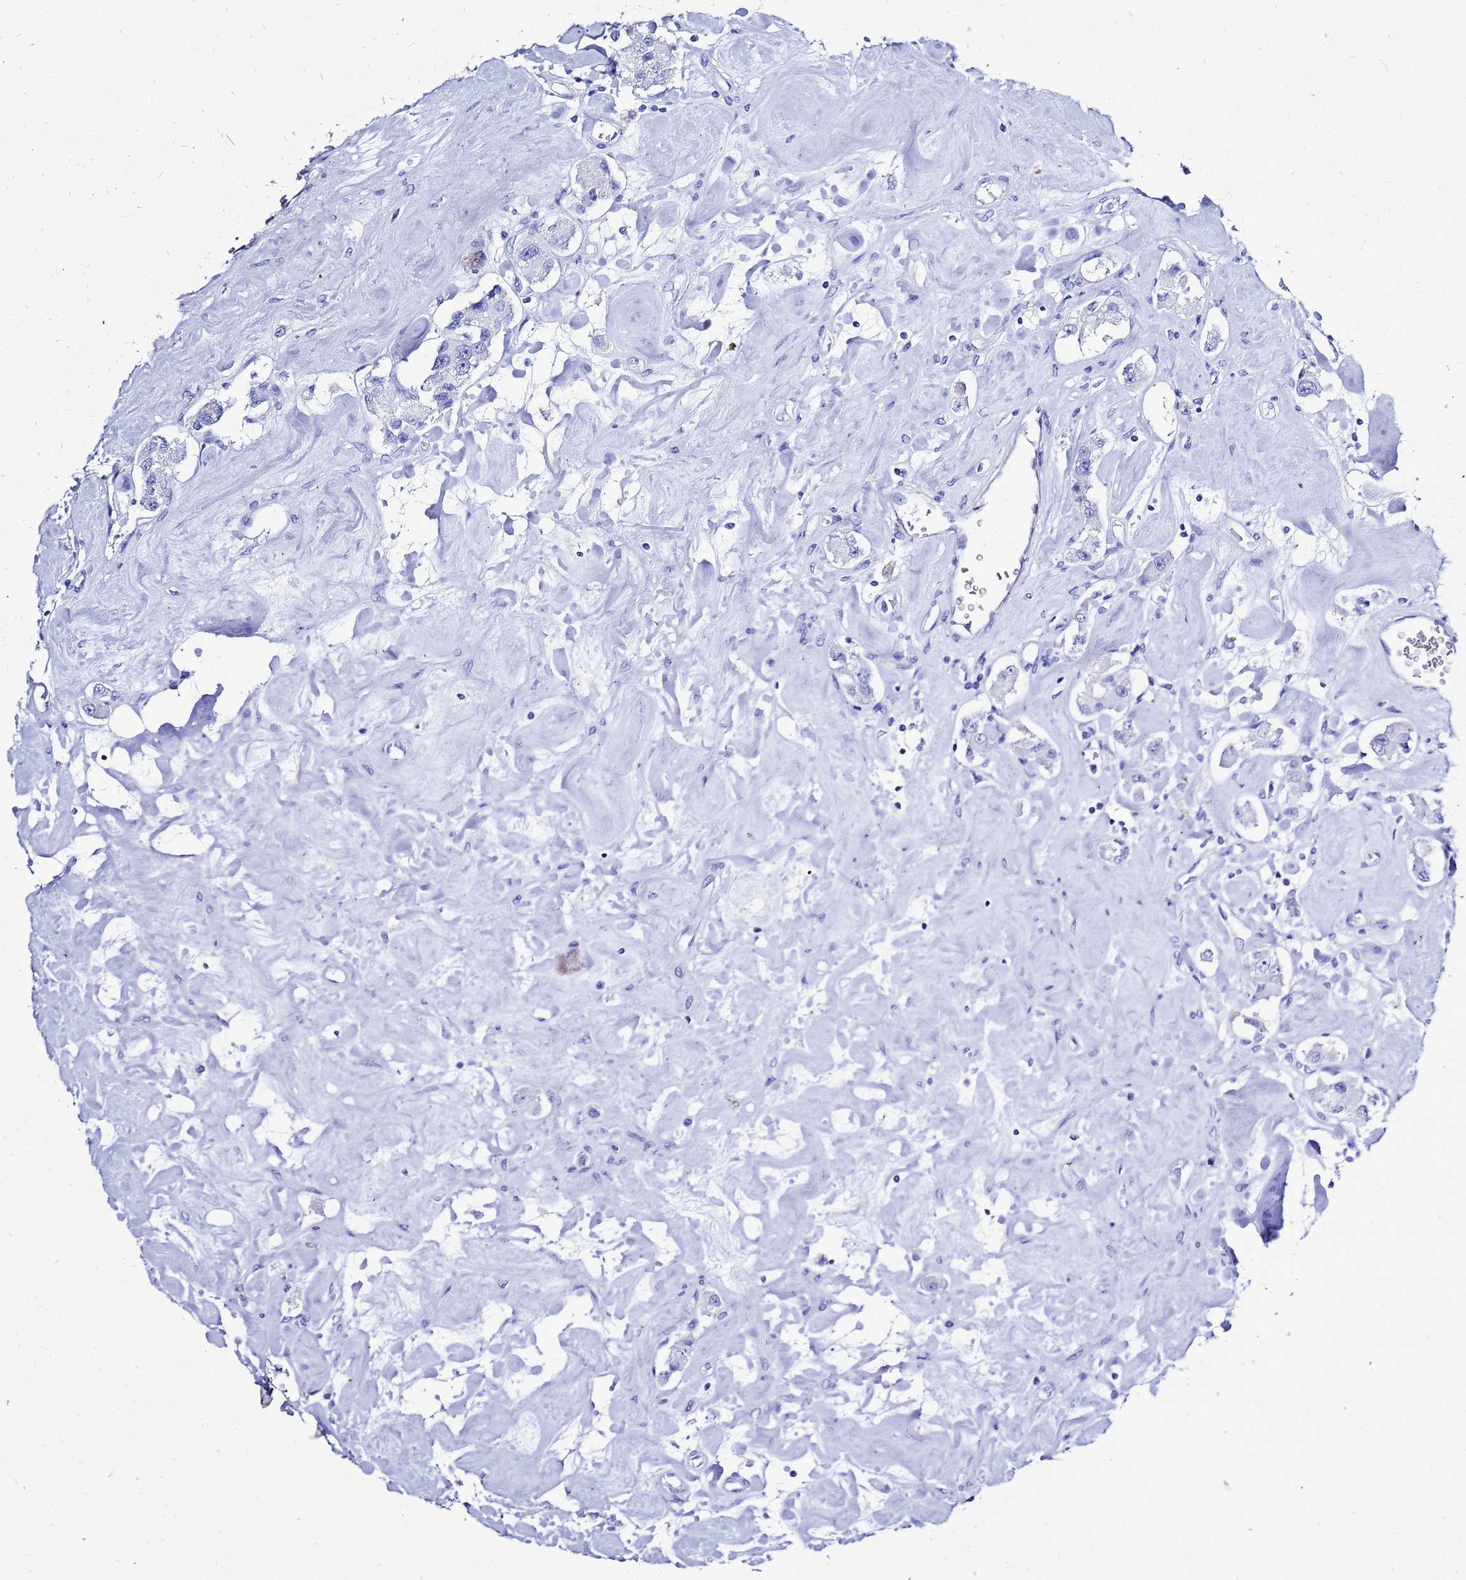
{"staining": {"intensity": "negative", "quantity": "none", "location": "none"}, "tissue": "carcinoid", "cell_type": "Tumor cells", "image_type": "cancer", "snomed": [{"axis": "morphology", "description": "Carcinoid, malignant, NOS"}, {"axis": "topography", "description": "Pancreas"}], "caption": "The IHC micrograph has no significant expression in tumor cells of malignant carcinoid tissue.", "gene": "LIPF", "patient": {"sex": "male", "age": 41}}